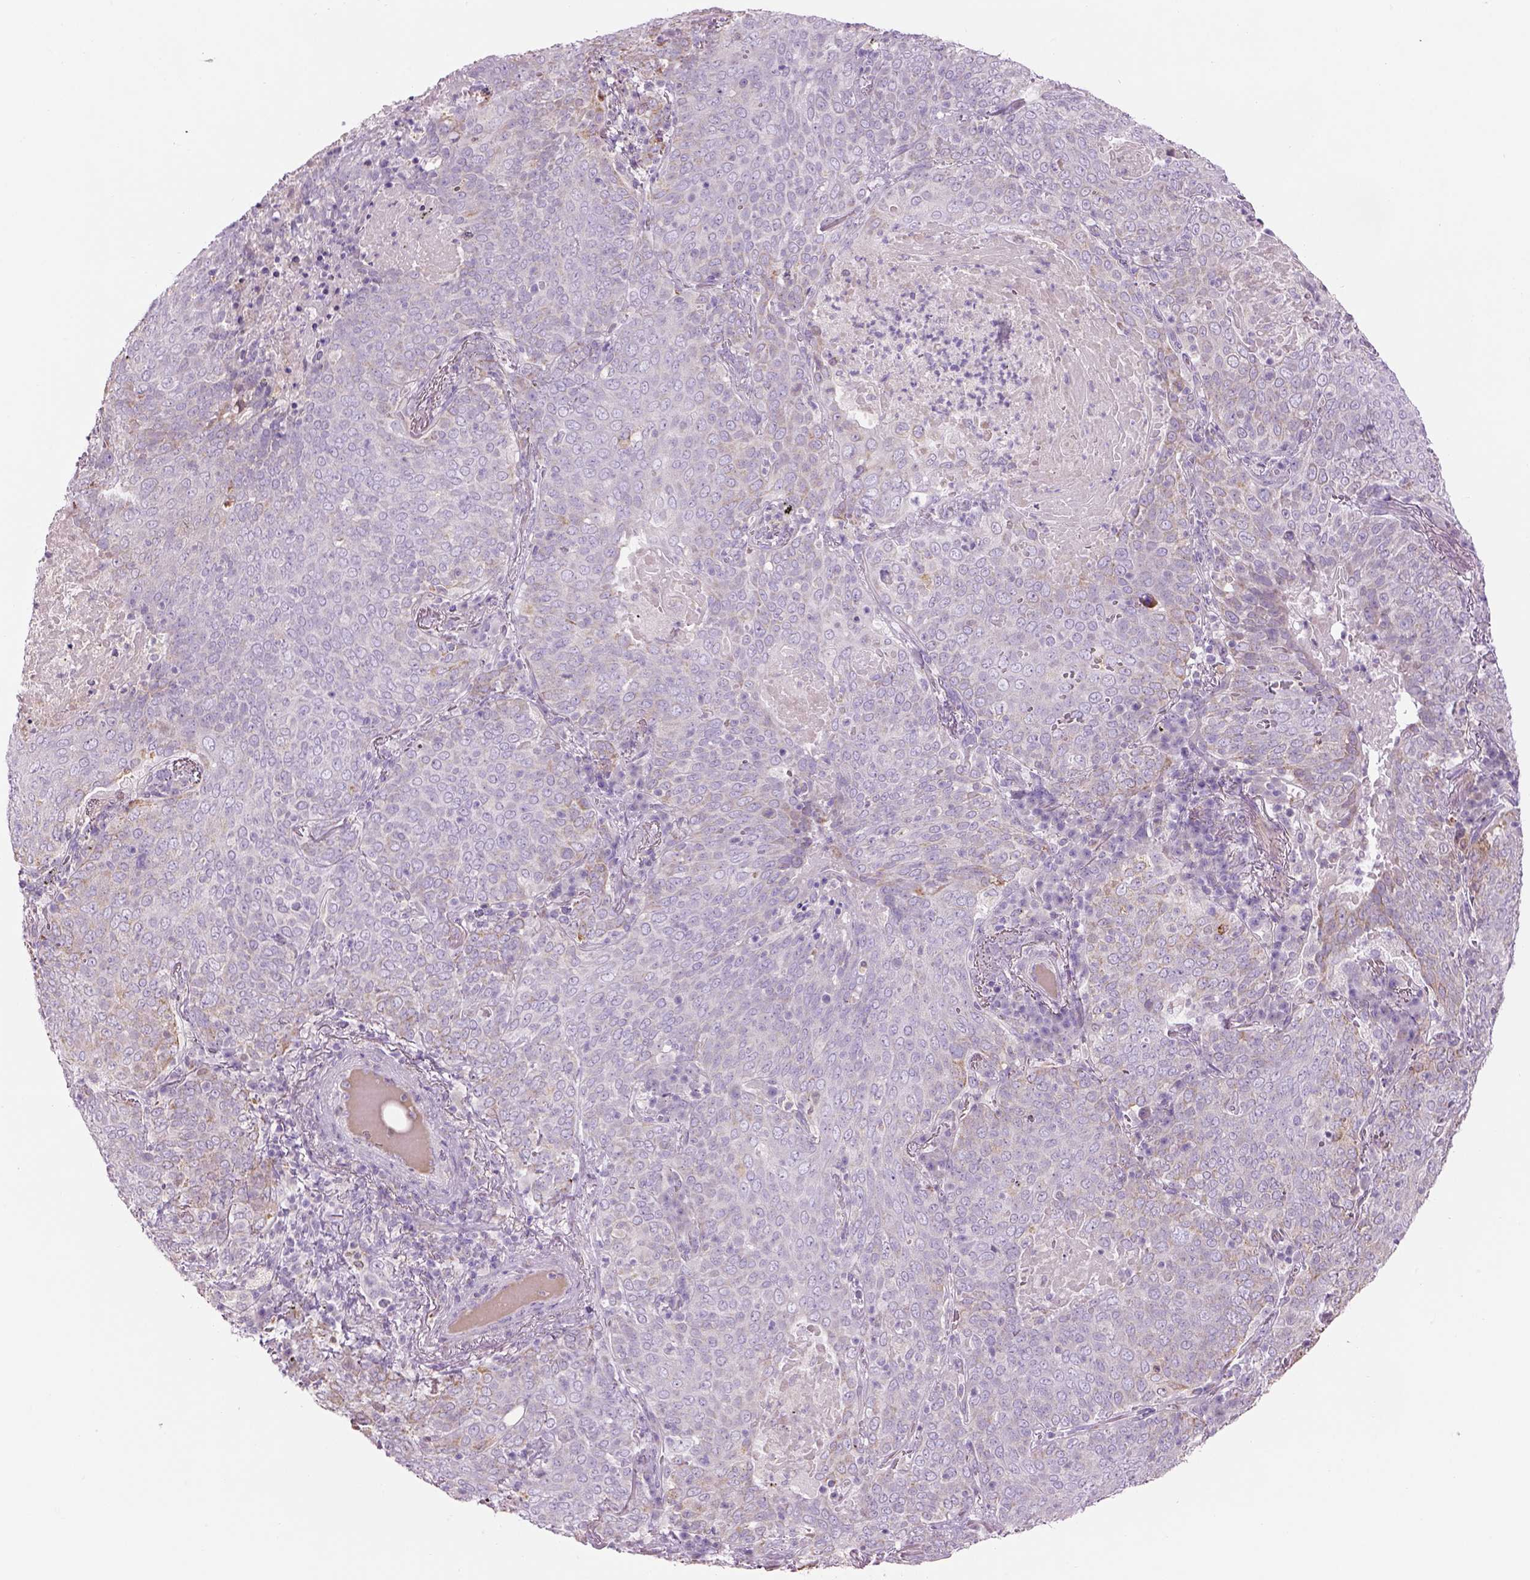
{"staining": {"intensity": "weak", "quantity": "<25%", "location": "cytoplasmic/membranous"}, "tissue": "lung cancer", "cell_type": "Tumor cells", "image_type": "cancer", "snomed": [{"axis": "morphology", "description": "Squamous cell carcinoma, NOS"}, {"axis": "topography", "description": "Lung"}], "caption": "Tumor cells are negative for brown protein staining in lung squamous cell carcinoma.", "gene": "IFT52", "patient": {"sex": "male", "age": 82}}